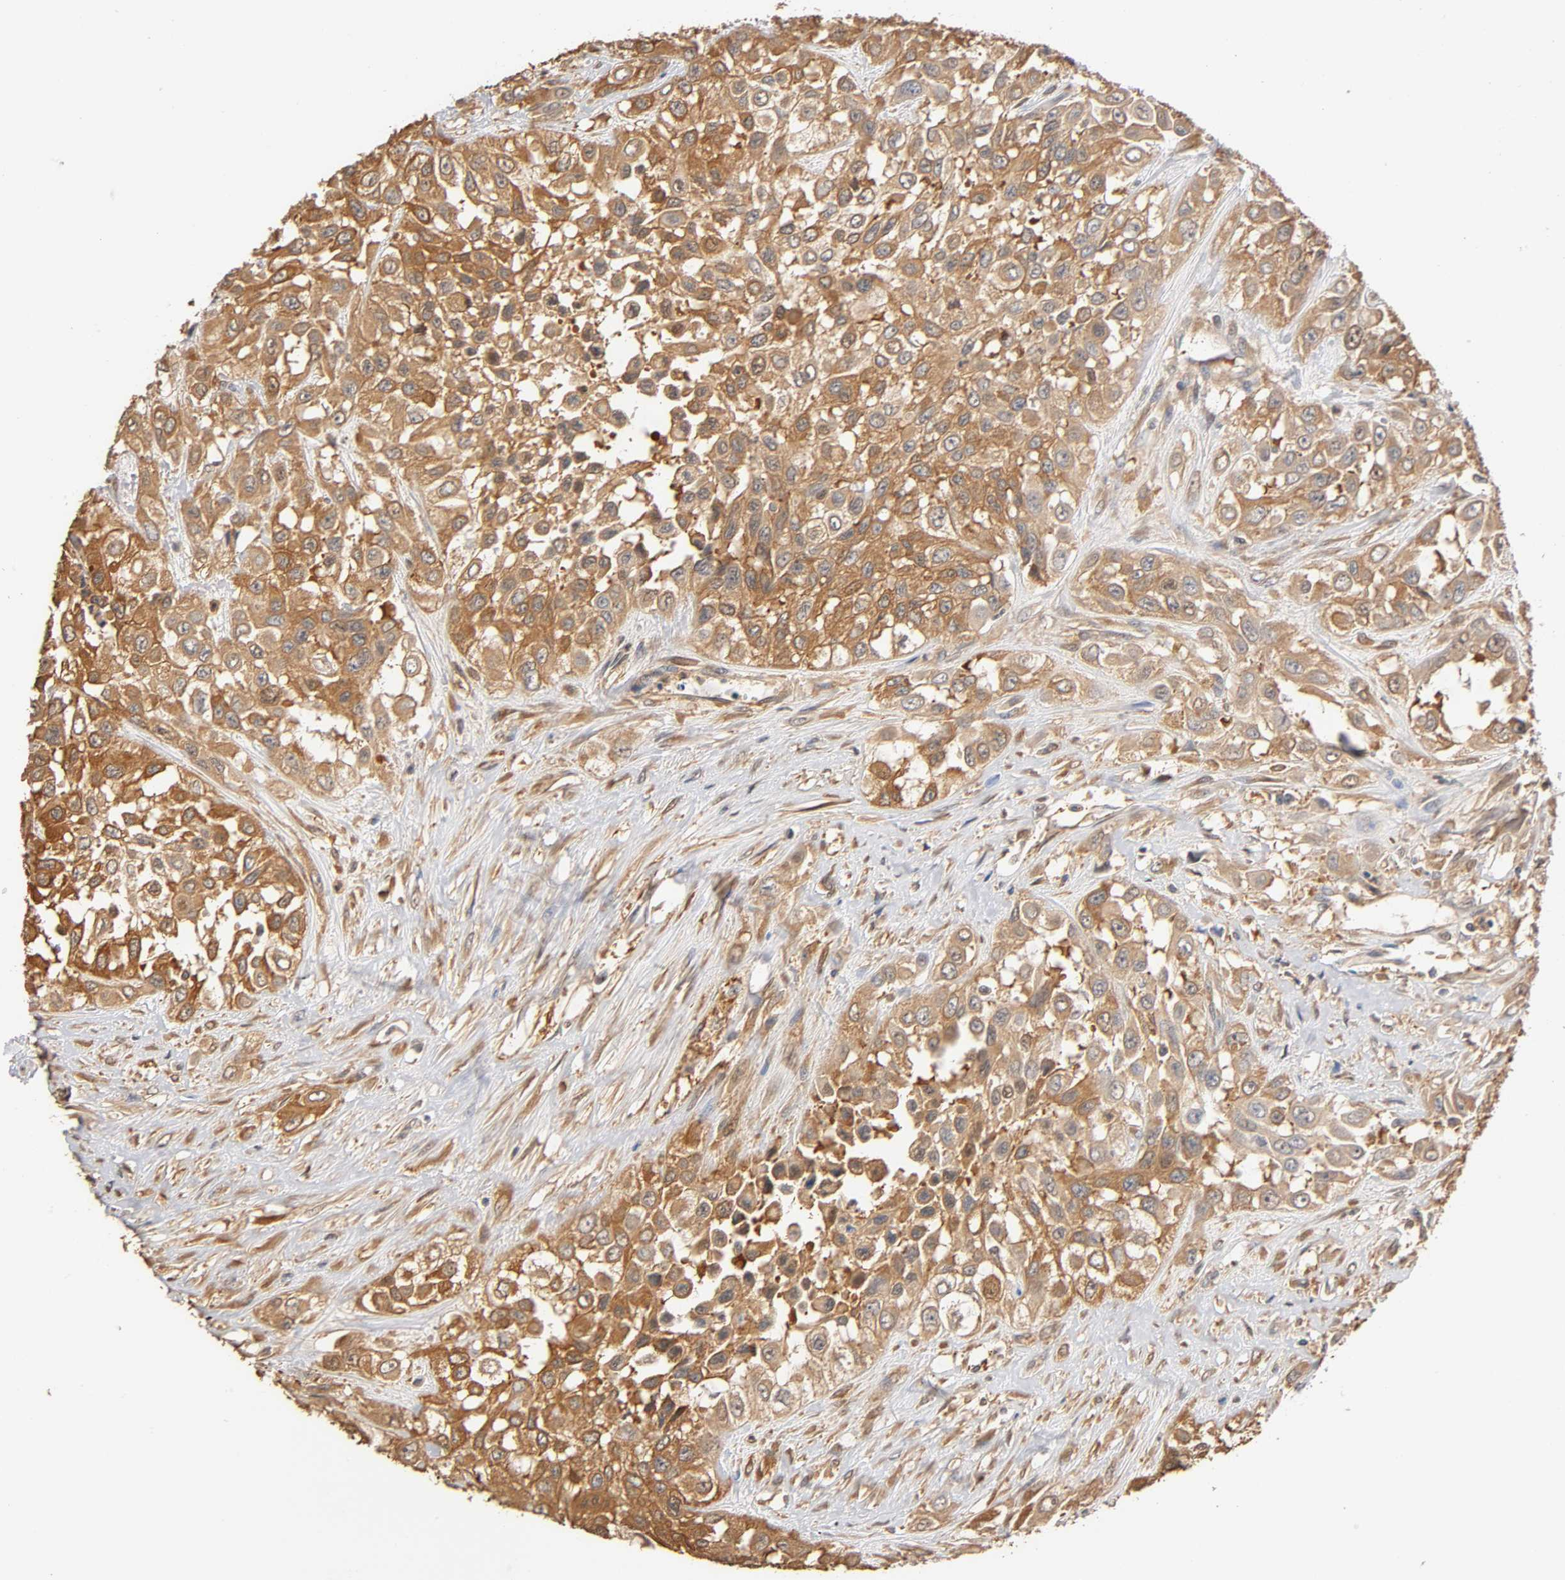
{"staining": {"intensity": "moderate", "quantity": ">75%", "location": "cytoplasmic/membranous"}, "tissue": "urothelial cancer", "cell_type": "Tumor cells", "image_type": "cancer", "snomed": [{"axis": "morphology", "description": "Urothelial carcinoma, High grade"}, {"axis": "topography", "description": "Urinary bladder"}], "caption": "Protein expression analysis of urothelial carcinoma (high-grade) exhibits moderate cytoplasmic/membranous staining in approximately >75% of tumor cells.", "gene": "ALDOA", "patient": {"sex": "male", "age": 57}}